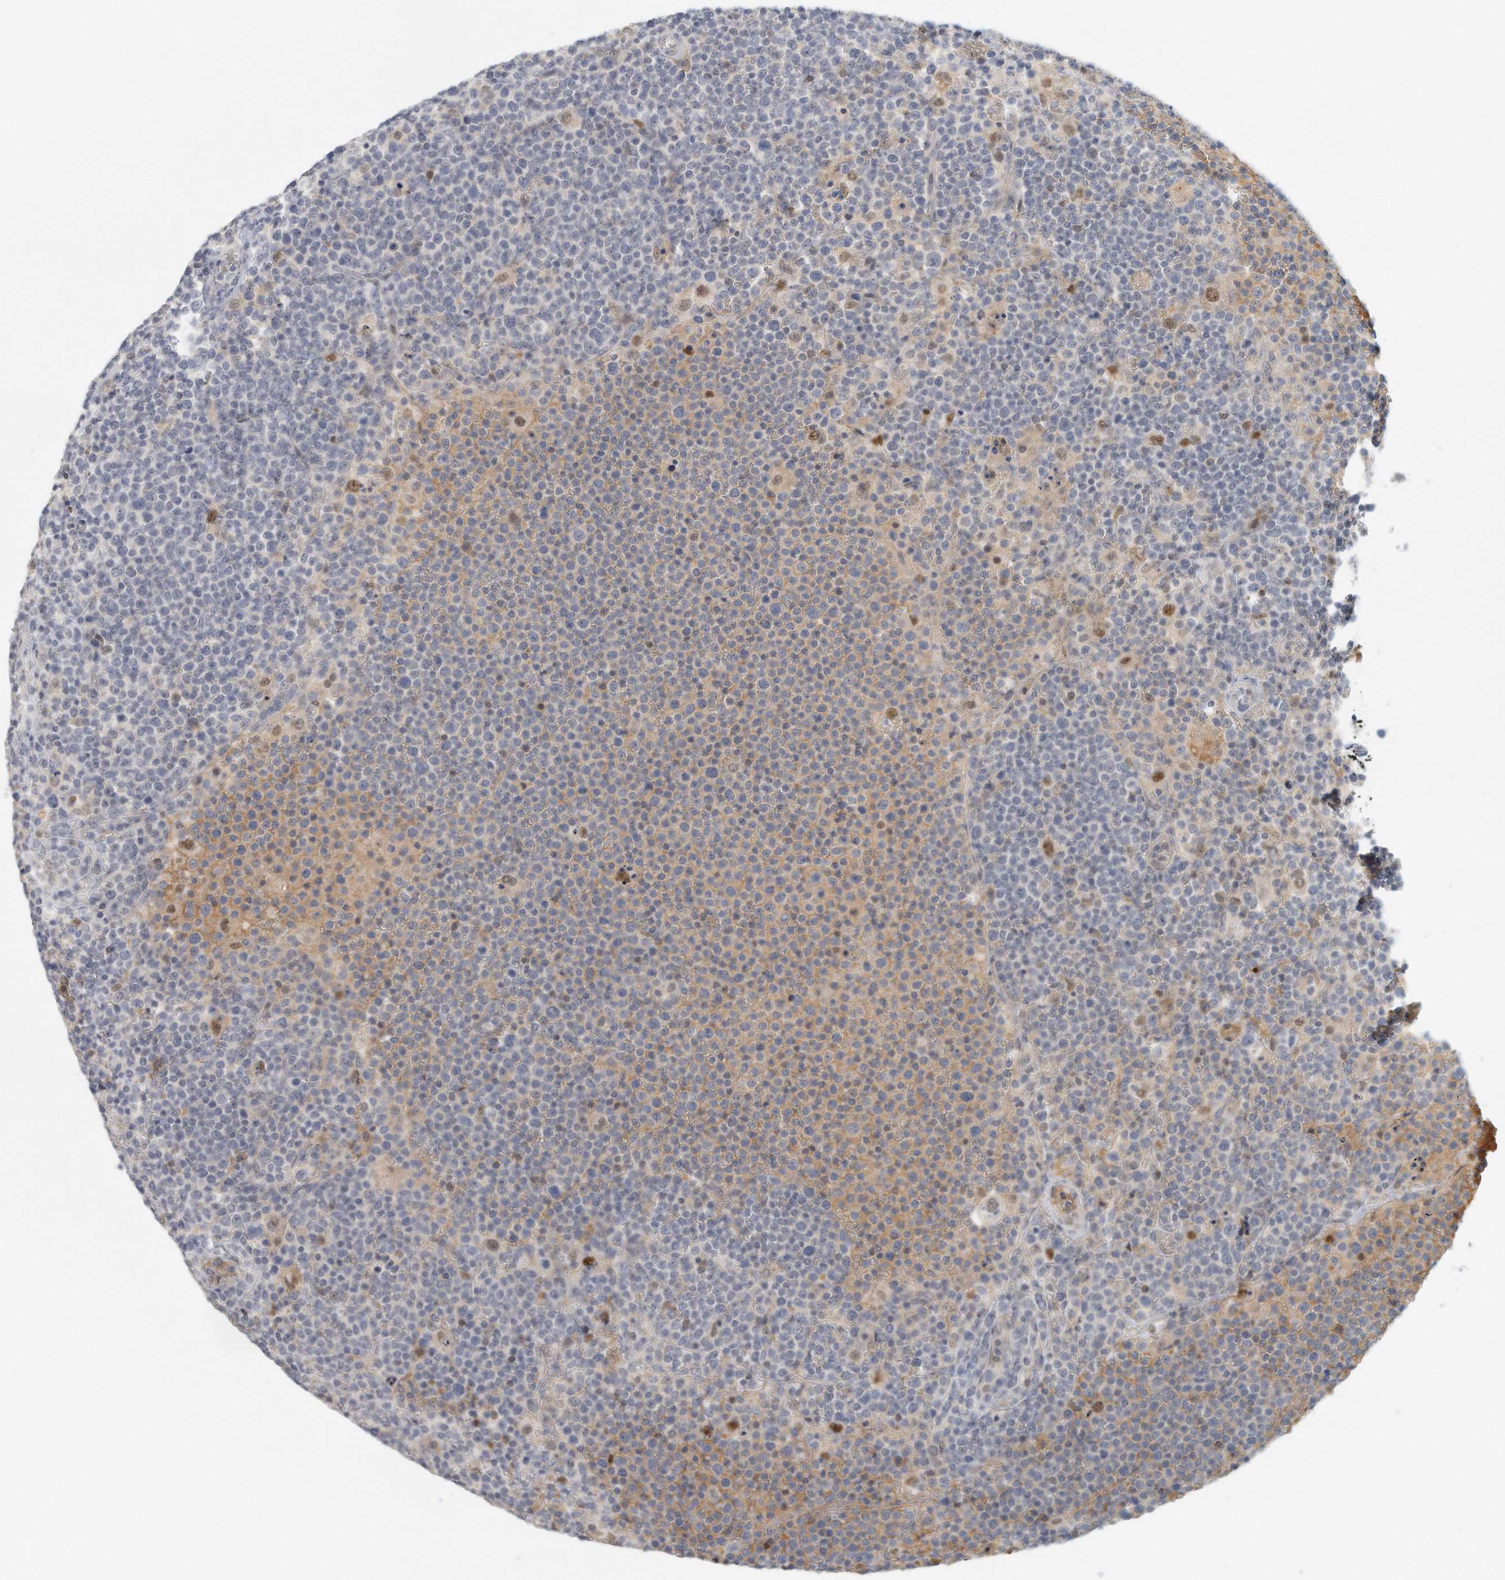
{"staining": {"intensity": "negative", "quantity": "none", "location": "none"}, "tissue": "lymphoma", "cell_type": "Tumor cells", "image_type": "cancer", "snomed": [{"axis": "morphology", "description": "Malignant lymphoma, non-Hodgkin's type, High grade"}, {"axis": "topography", "description": "Lymph node"}], "caption": "High magnification brightfield microscopy of lymphoma stained with DAB (3,3'-diaminobenzidine) (brown) and counterstained with hematoxylin (blue): tumor cells show no significant staining.", "gene": "DDX43", "patient": {"sex": "male", "age": 61}}